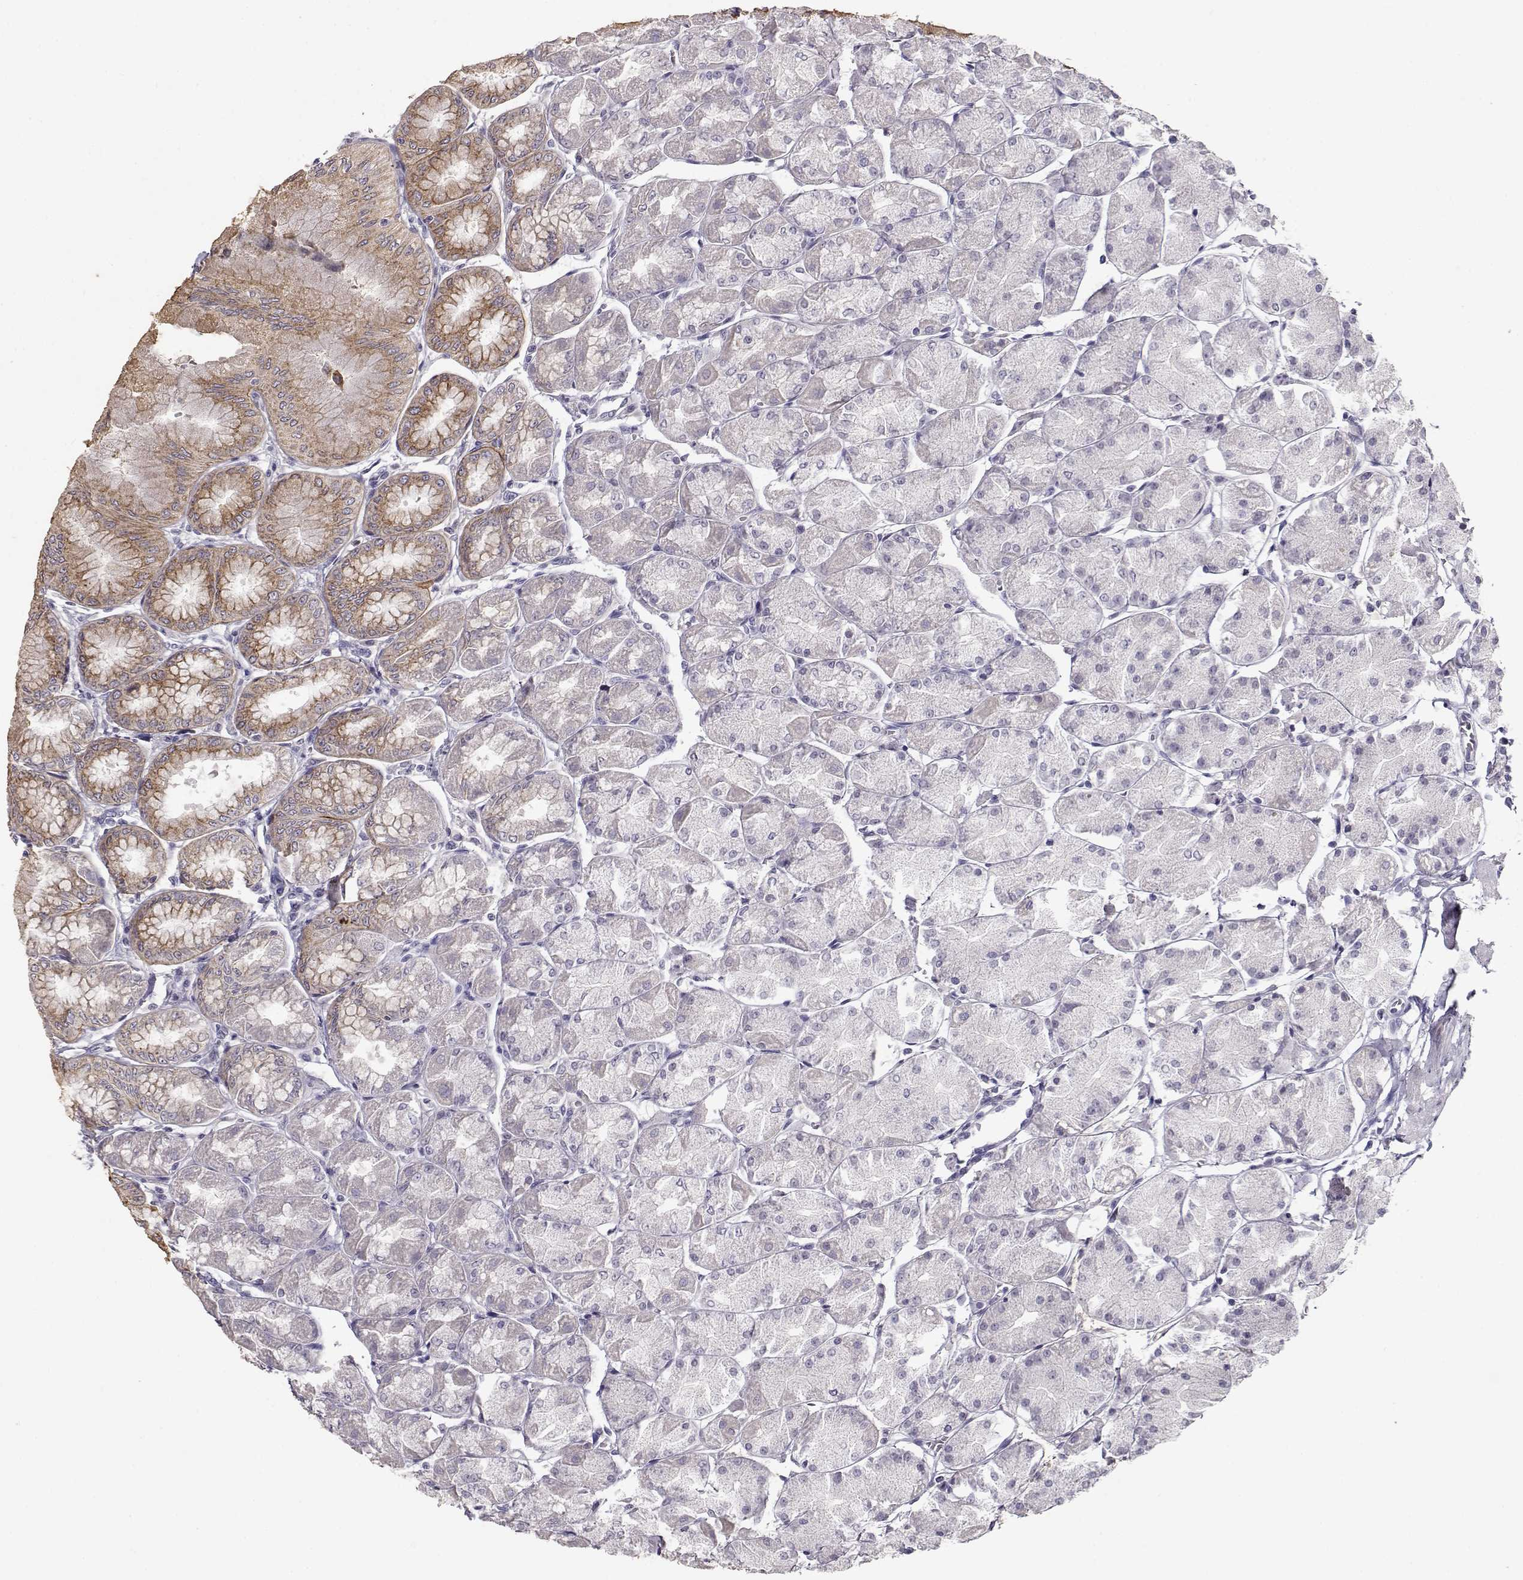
{"staining": {"intensity": "strong", "quantity": "<25%", "location": "cytoplasmic/membranous"}, "tissue": "stomach", "cell_type": "Glandular cells", "image_type": "normal", "snomed": [{"axis": "morphology", "description": "Normal tissue, NOS"}, {"axis": "topography", "description": "Stomach, upper"}], "caption": "Immunohistochemical staining of unremarkable human stomach exhibits medium levels of strong cytoplasmic/membranous staining in about <25% of glandular cells. Using DAB (brown) and hematoxylin (blue) stains, captured at high magnification using brightfield microscopy.", "gene": "LAMB3", "patient": {"sex": "male", "age": 60}}